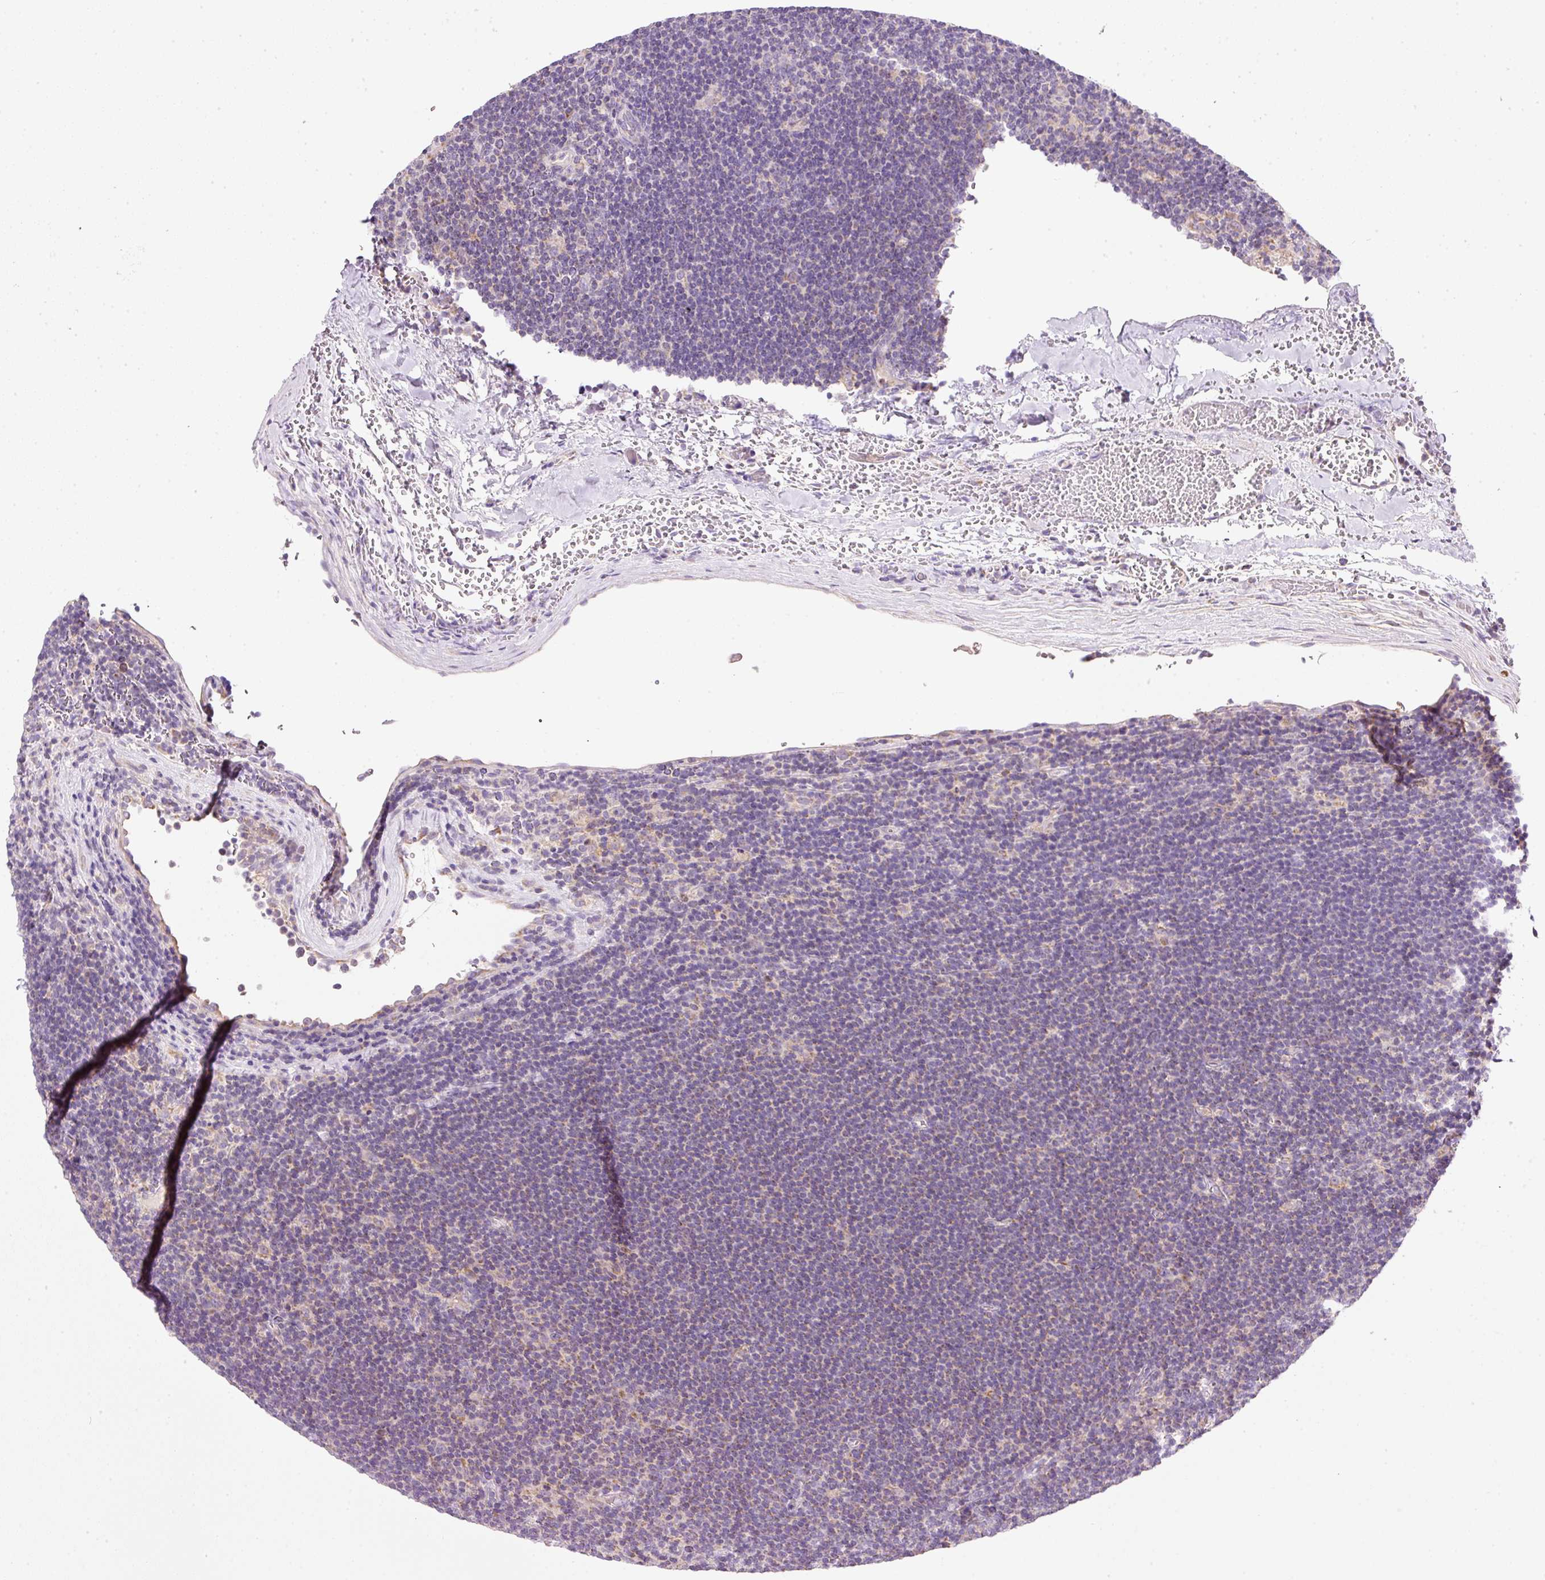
{"staining": {"intensity": "moderate", "quantity": "<25%", "location": "cytoplasmic/membranous"}, "tissue": "lymphoma", "cell_type": "Tumor cells", "image_type": "cancer", "snomed": [{"axis": "morphology", "description": "Hodgkin's disease, NOS"}, {"axis": "topography", "description": "Lymph node"}], "caption": "Approximately <25% of tumor cells in human lymphoma demonstrate moderate cytoplasmic/membranous protein staining as visualized by brown immunohistochemical staining.", "gene": "NDUFA1", "patient": {"sex": "female", "age": 57}}